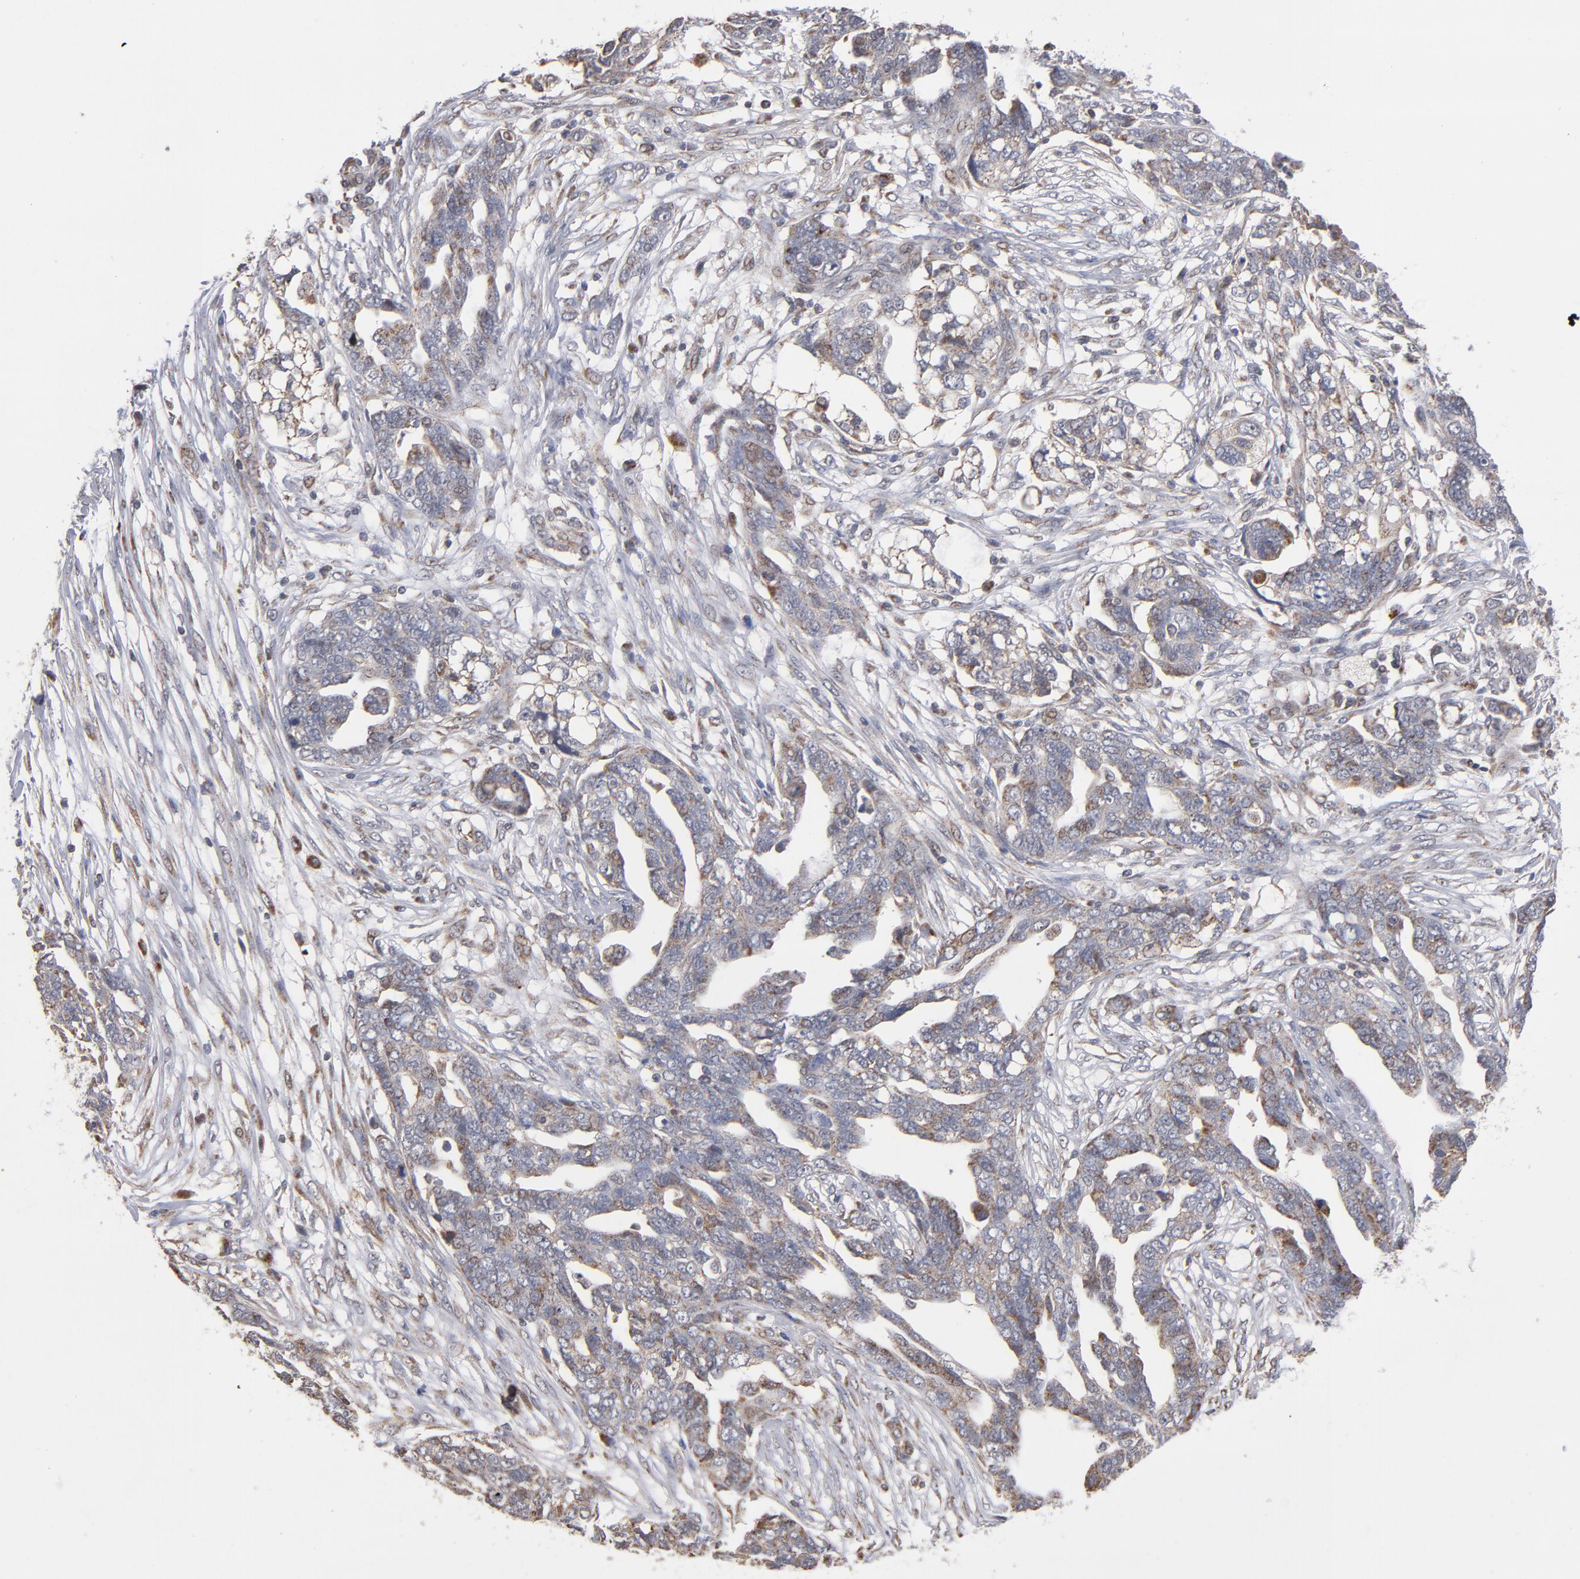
{"staining": {"intensity": "weak", "quantity": "25%-75%", "location": "cytoplasmic/membranous"}, "tissue": "ovarian cancer", "cell_type": "Tumor cells", "image_type": "cancer", "snomed": [{"axis": "morphology", "description": "Normal tissue, NOS"}, {"axis": "morphology", "description": "Cystadenocarcinoma, serous, NOS"}, {"axis": "topography", "description": "Fallopian tube"}, {"axis": "topography", "description": "Ovary"}], "caption": "DAB immunohistochemical staining of human ovarian cancer demonstrates weak cytoplasmic/membranous protein staining in about 25%-75% of tumor cells.", "gene": "MIPOL1", "patient": {"sex": "female", "age": 56}}